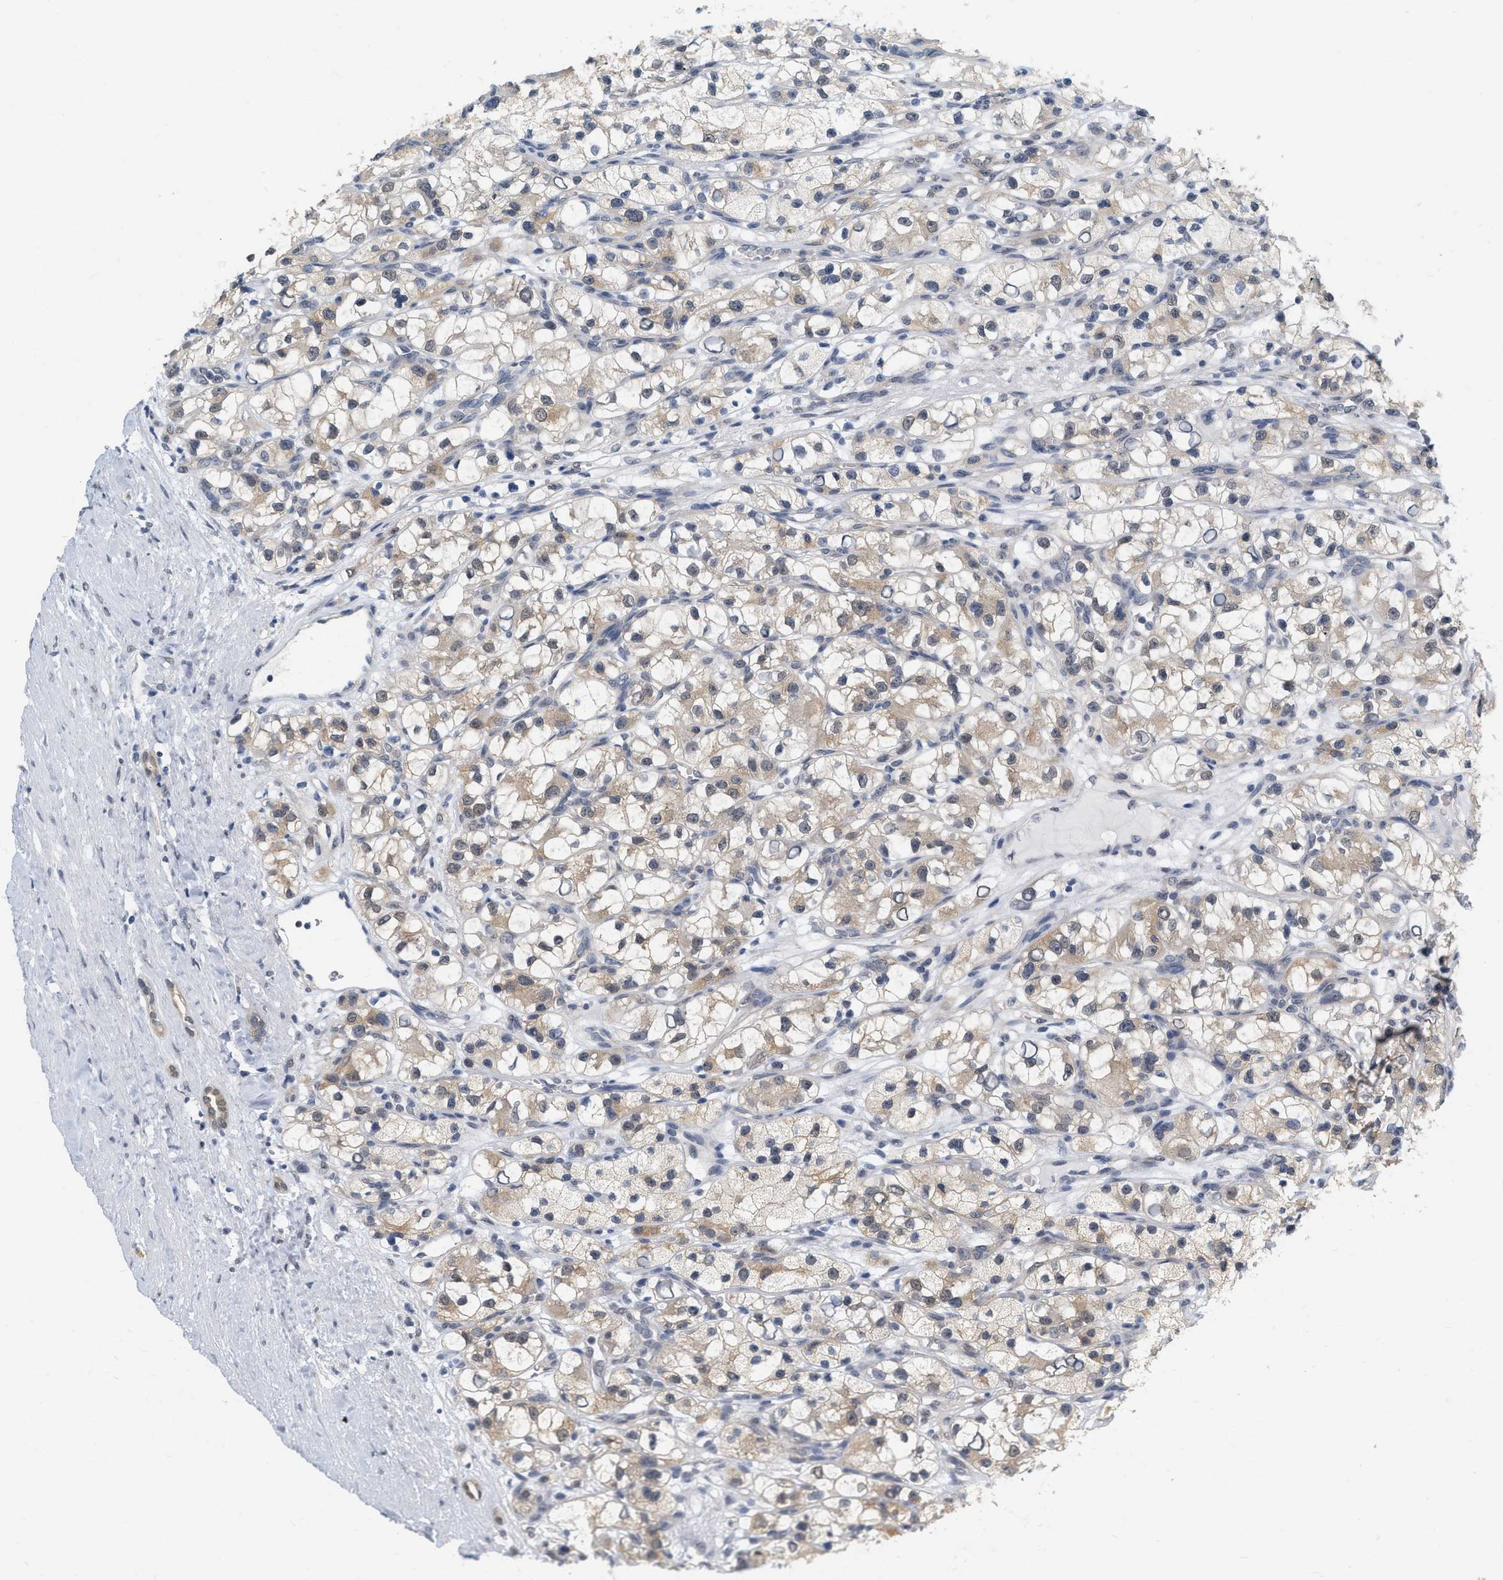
{"staining": {"intensity": "weak", "quantity": "25%-75%", "location": "cytoplasmic/membranous,nuclear"}, "tissue": "renal cancer", "cell_type": "Tumor cells", "image_type": "cancer", "snomed": [{"axis": "morphology", "description": "Adenocarcinoma, NOS"}, {"axis": "topography", "description": "Kidney"}], "caption": "Renal cancer (adenocarcinoma) stained for a protein shows weak cytoplasmic/membranous and nuclear positivity in tumor cells.", "gene": "RUVBL1", "patient": {"sex": "female", "age": 57}}